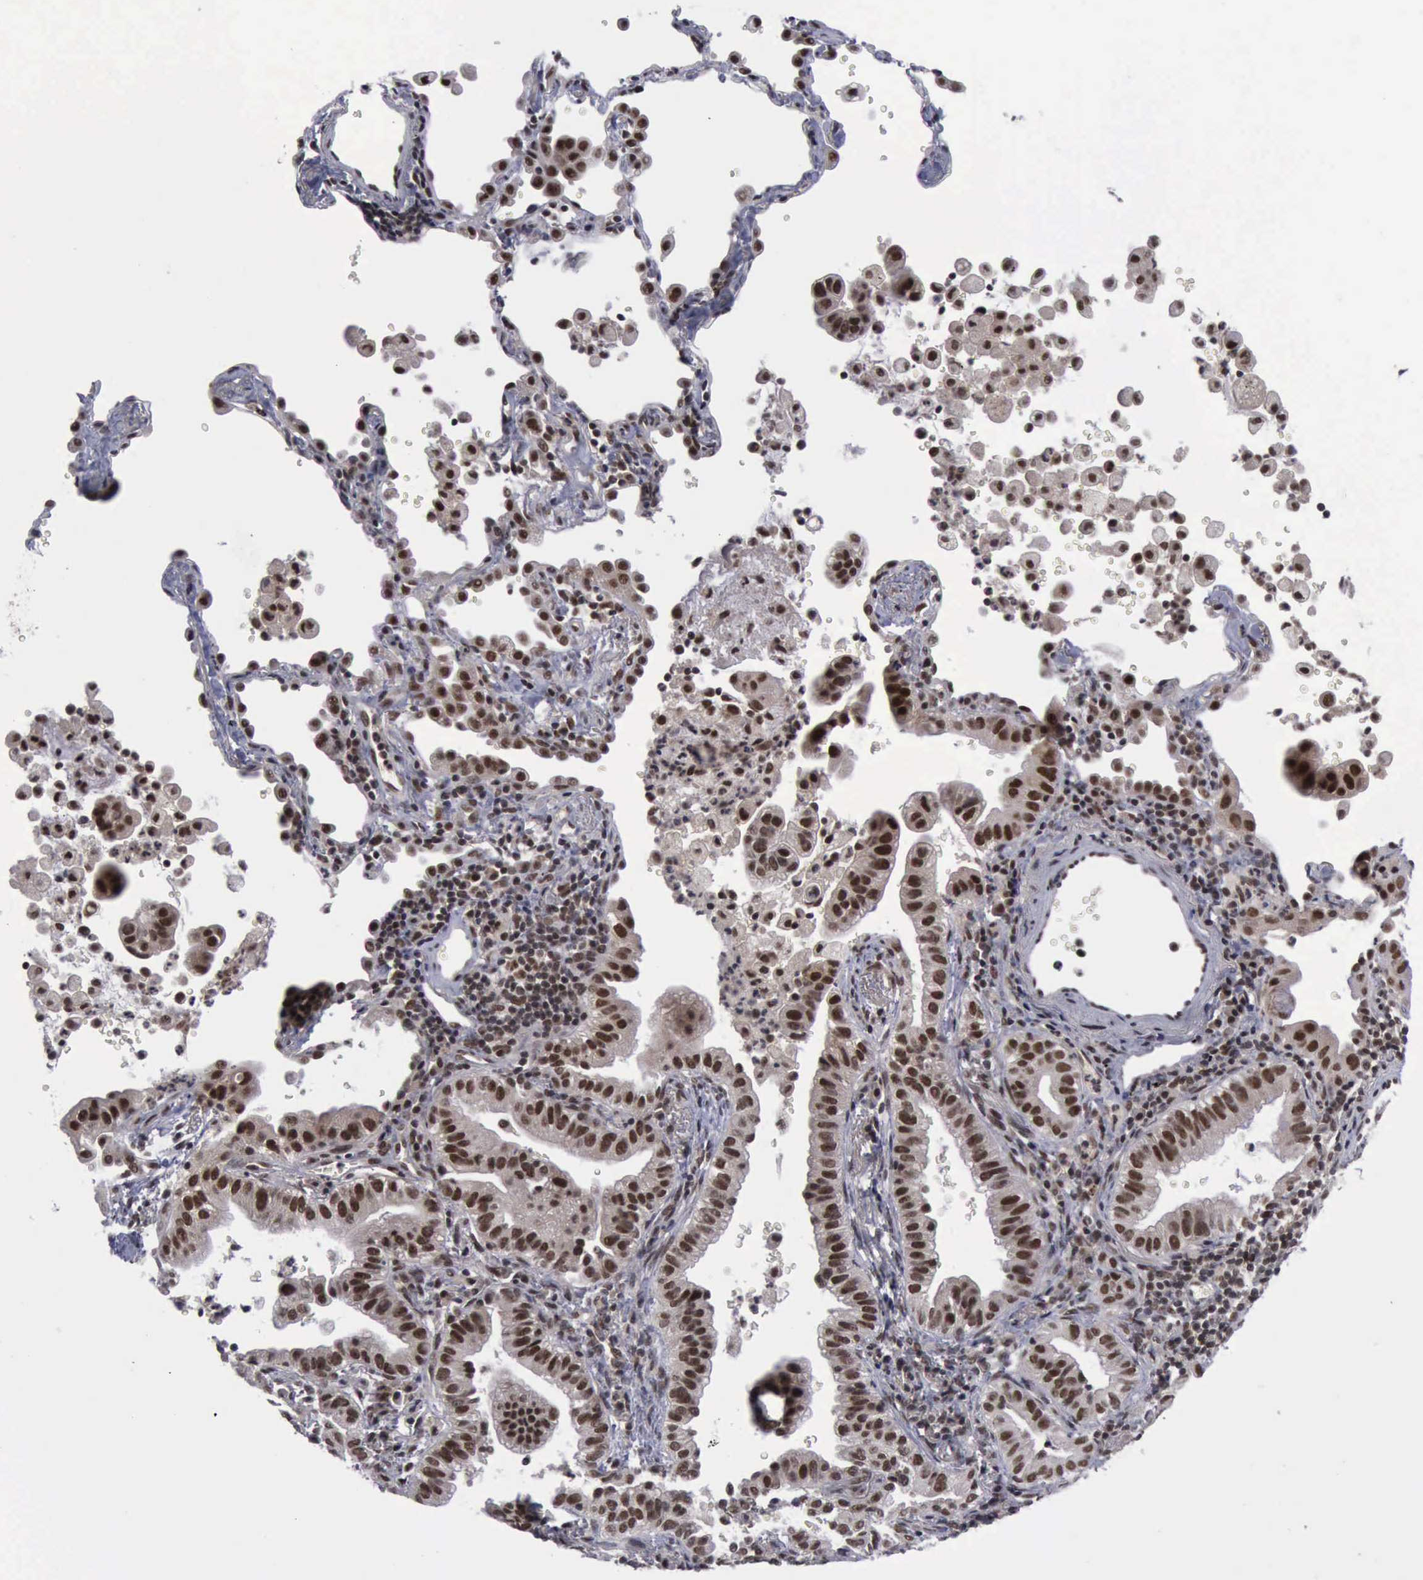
{"staining": {"intensity": "moderate", "quantity": ">75%", "location": "cytoplasmic/membranous,nuclear"}, "tissue": "lung cancer", "cell_type": "Tumor cells", "image_type": "cancer", "snomed": [{"axis": "morphology", "description": "Adenocarcinoma, NOS"}, {"axis": "topography", "description": "Lung"}], "caption": "Immunohistochemical staining of human lung adenocarcinoma reveals medium levels of moderate cytoplasmic/membranous and nuclear expression in approximately >75% of tumor cells.", "gene": "ATM", "patient": {"sex": "female", "age": 50}}